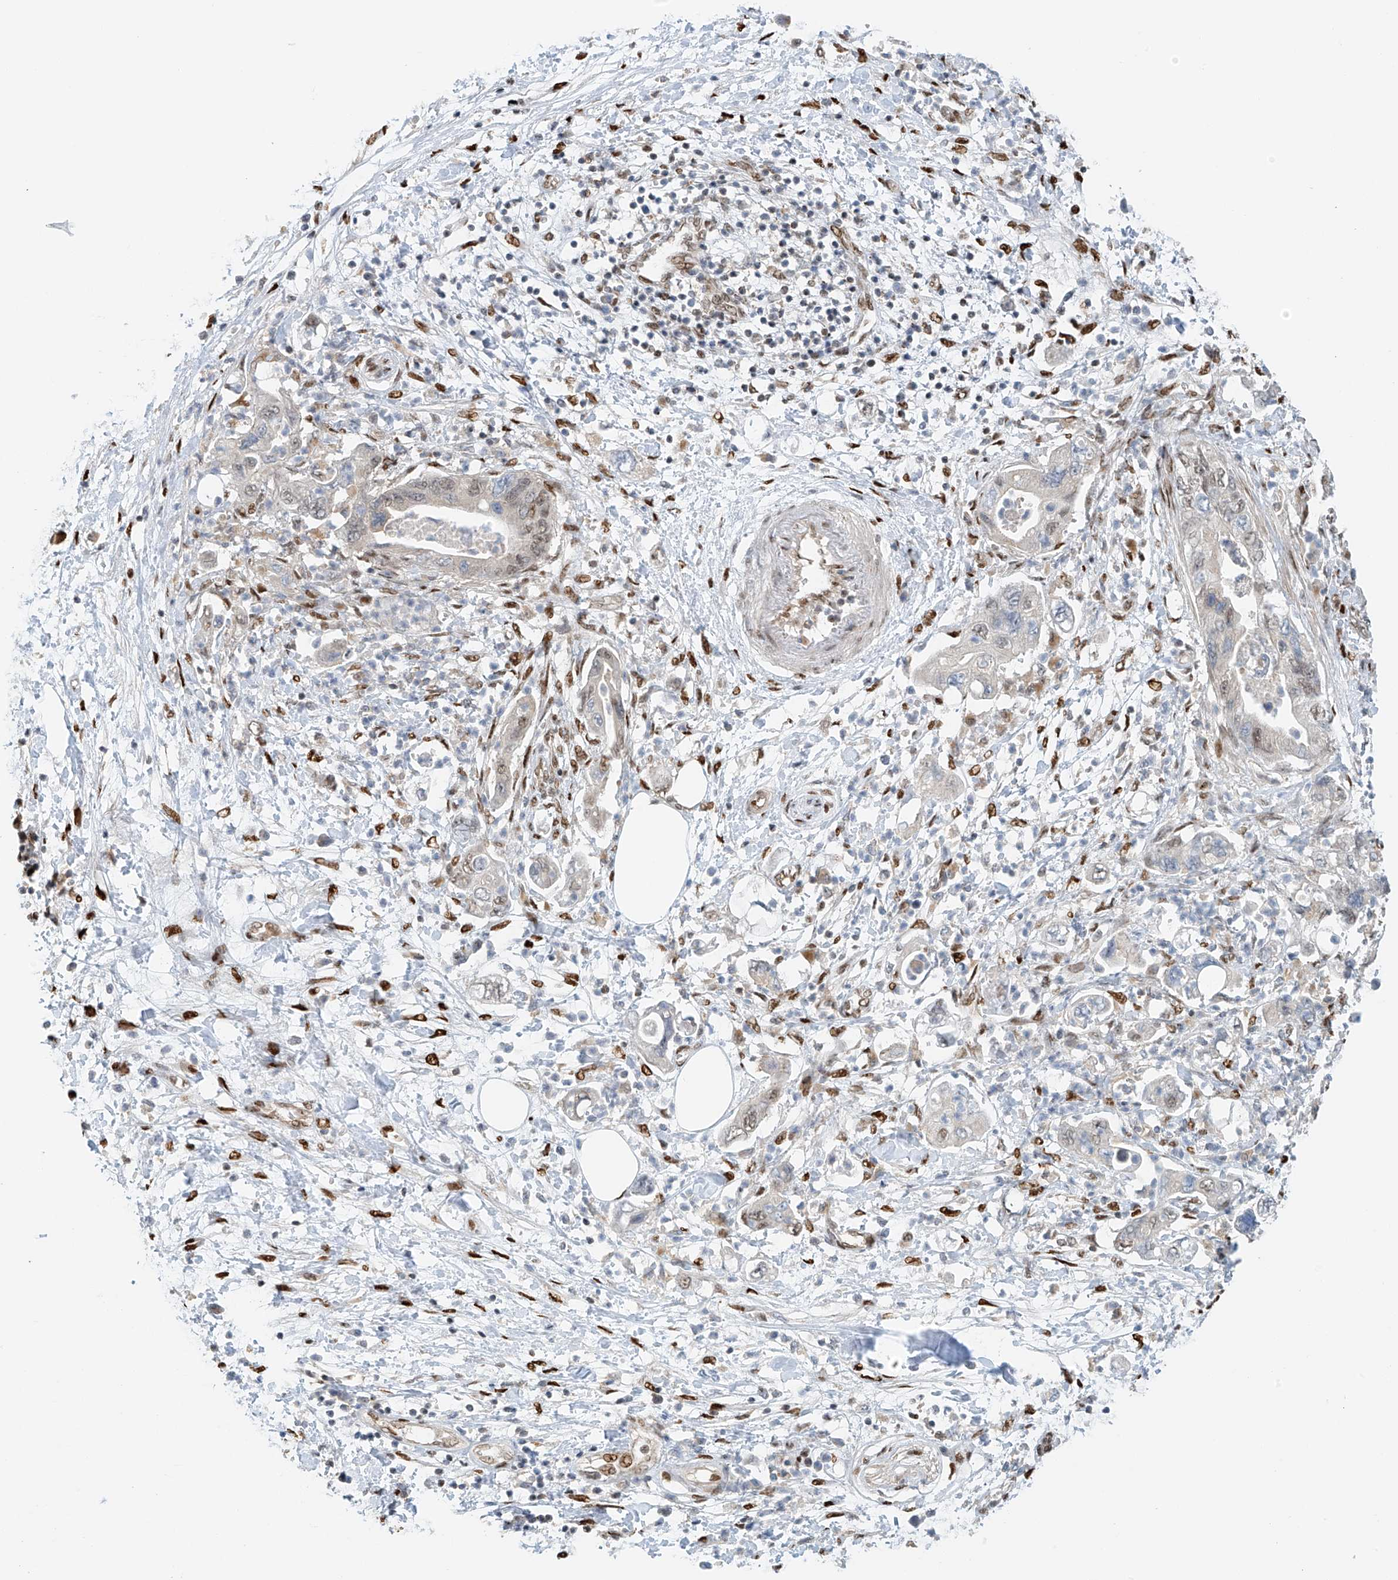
{"staining": {"intensity": "moderate", "quantity": "<25%", "location": "nuclear"}, "tissue": "pancreatic cancer", "cell_type": "Tumor cells", "image_type": "cancer", "snomed": [{"axis": "morphology", "description": "Adenocarcinoma, NOS"}, {"axis": "topography", "description": "Pancreas"}], "caption": "Human pancreatic cancer (adenocarcinoma) stained for a protein (brown) exhibits moderate nuclear positive expression in approximately <25% of tumor cells.", "gene": "ZNF514", "patient": {"sex": "female", "age": 73}}